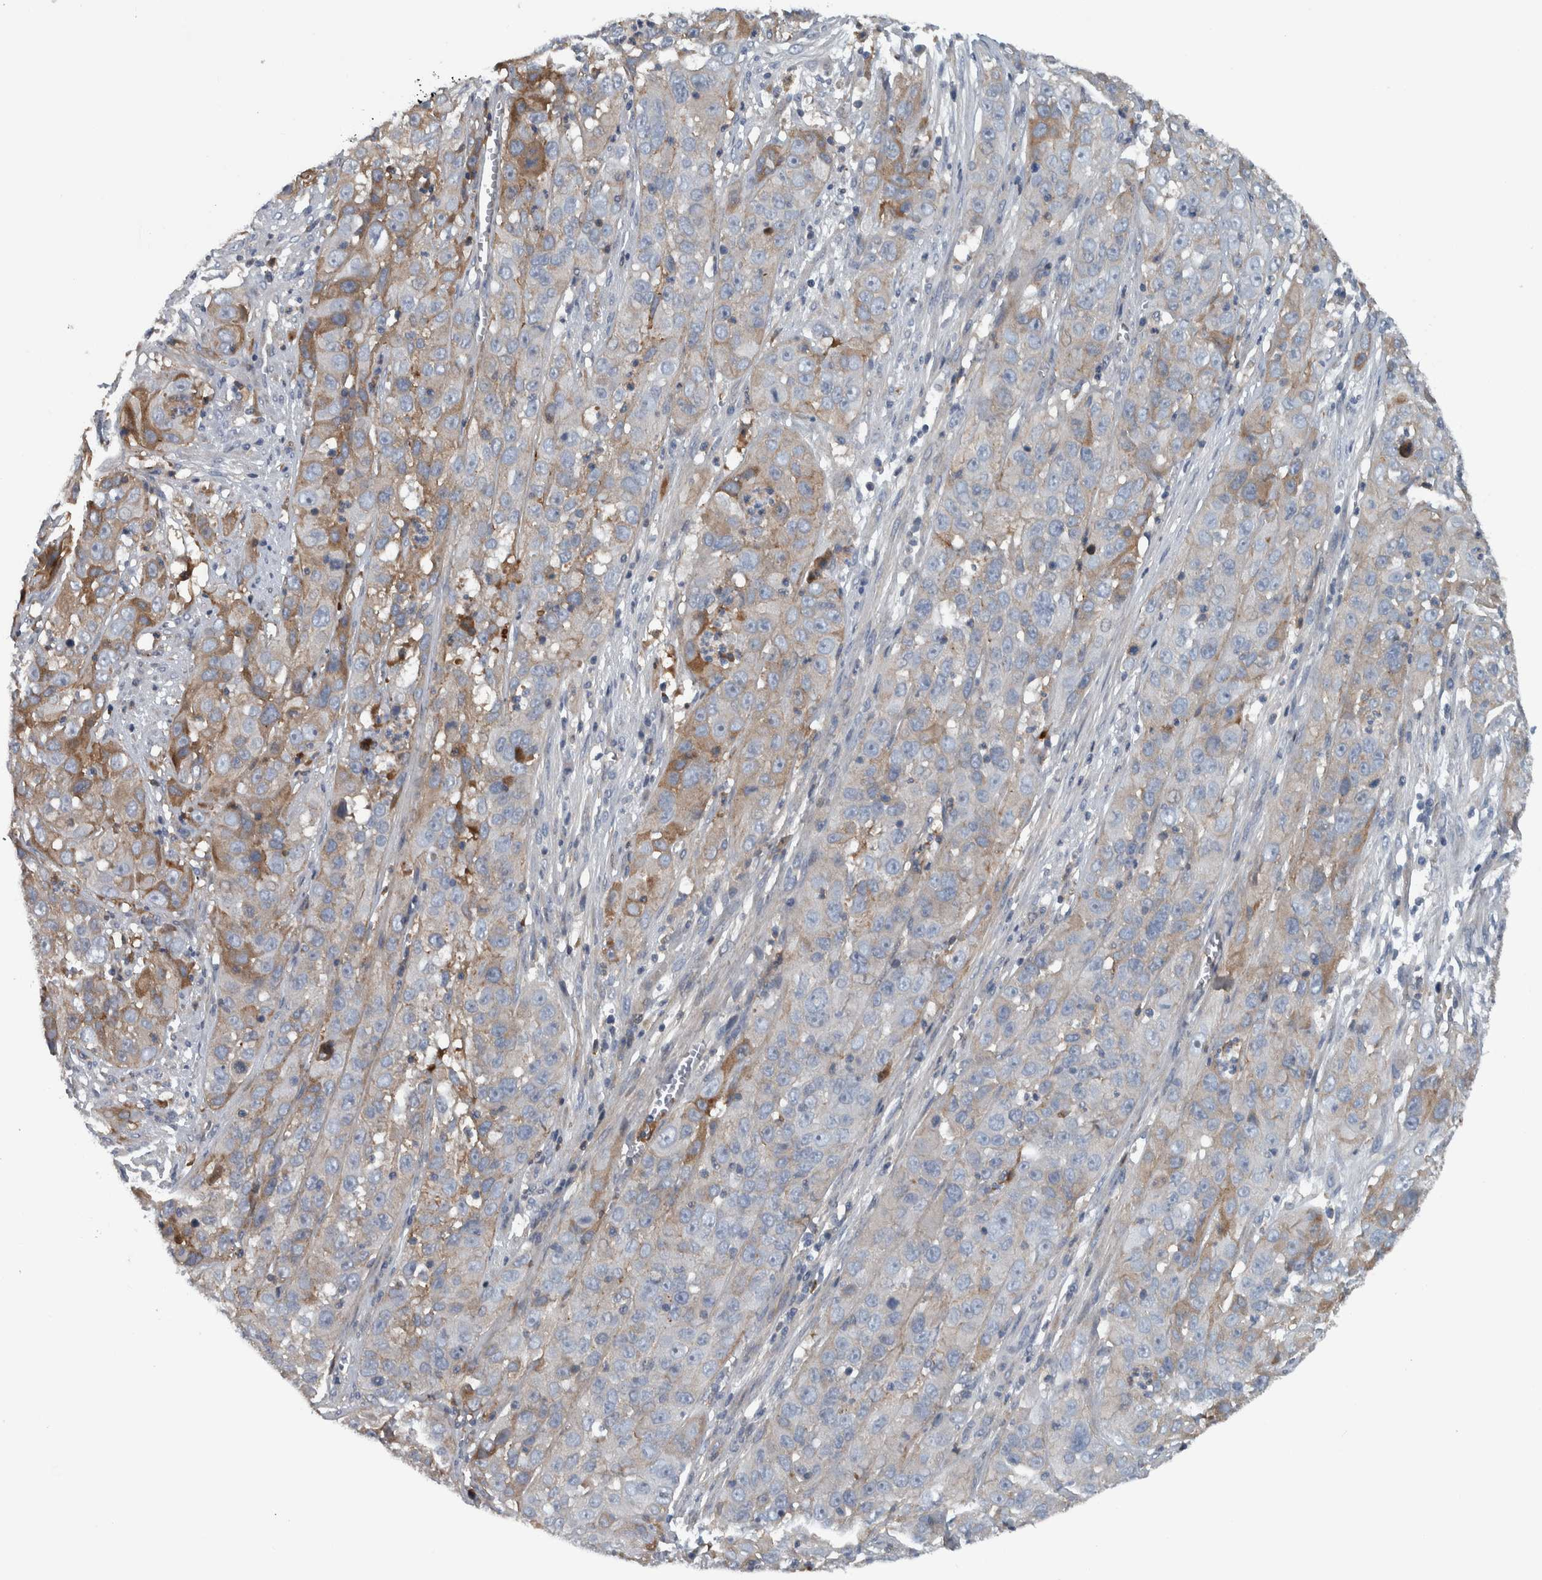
{"staining": {"intensity": "moderate", "quantity": "<25%", "location": "cytoplasmic/membranous"}, "tissue": "cervical cancer", "cell_type": "Tumor cells", "image_type": "cancer", "snomed": [{"axis": "morphology", "description": "Squamous cell carcinoma, NOS"}, {"axis": "topography", "description": "Cervix"}], "caption": "Immunohistochemical staining of cervical cancer displays moderate cytoplasmic/membranous protein expression in approximately <25% of tumor cells.", "gene": "SERPINC1", "patient": {"sex": "female", "age": 32}}